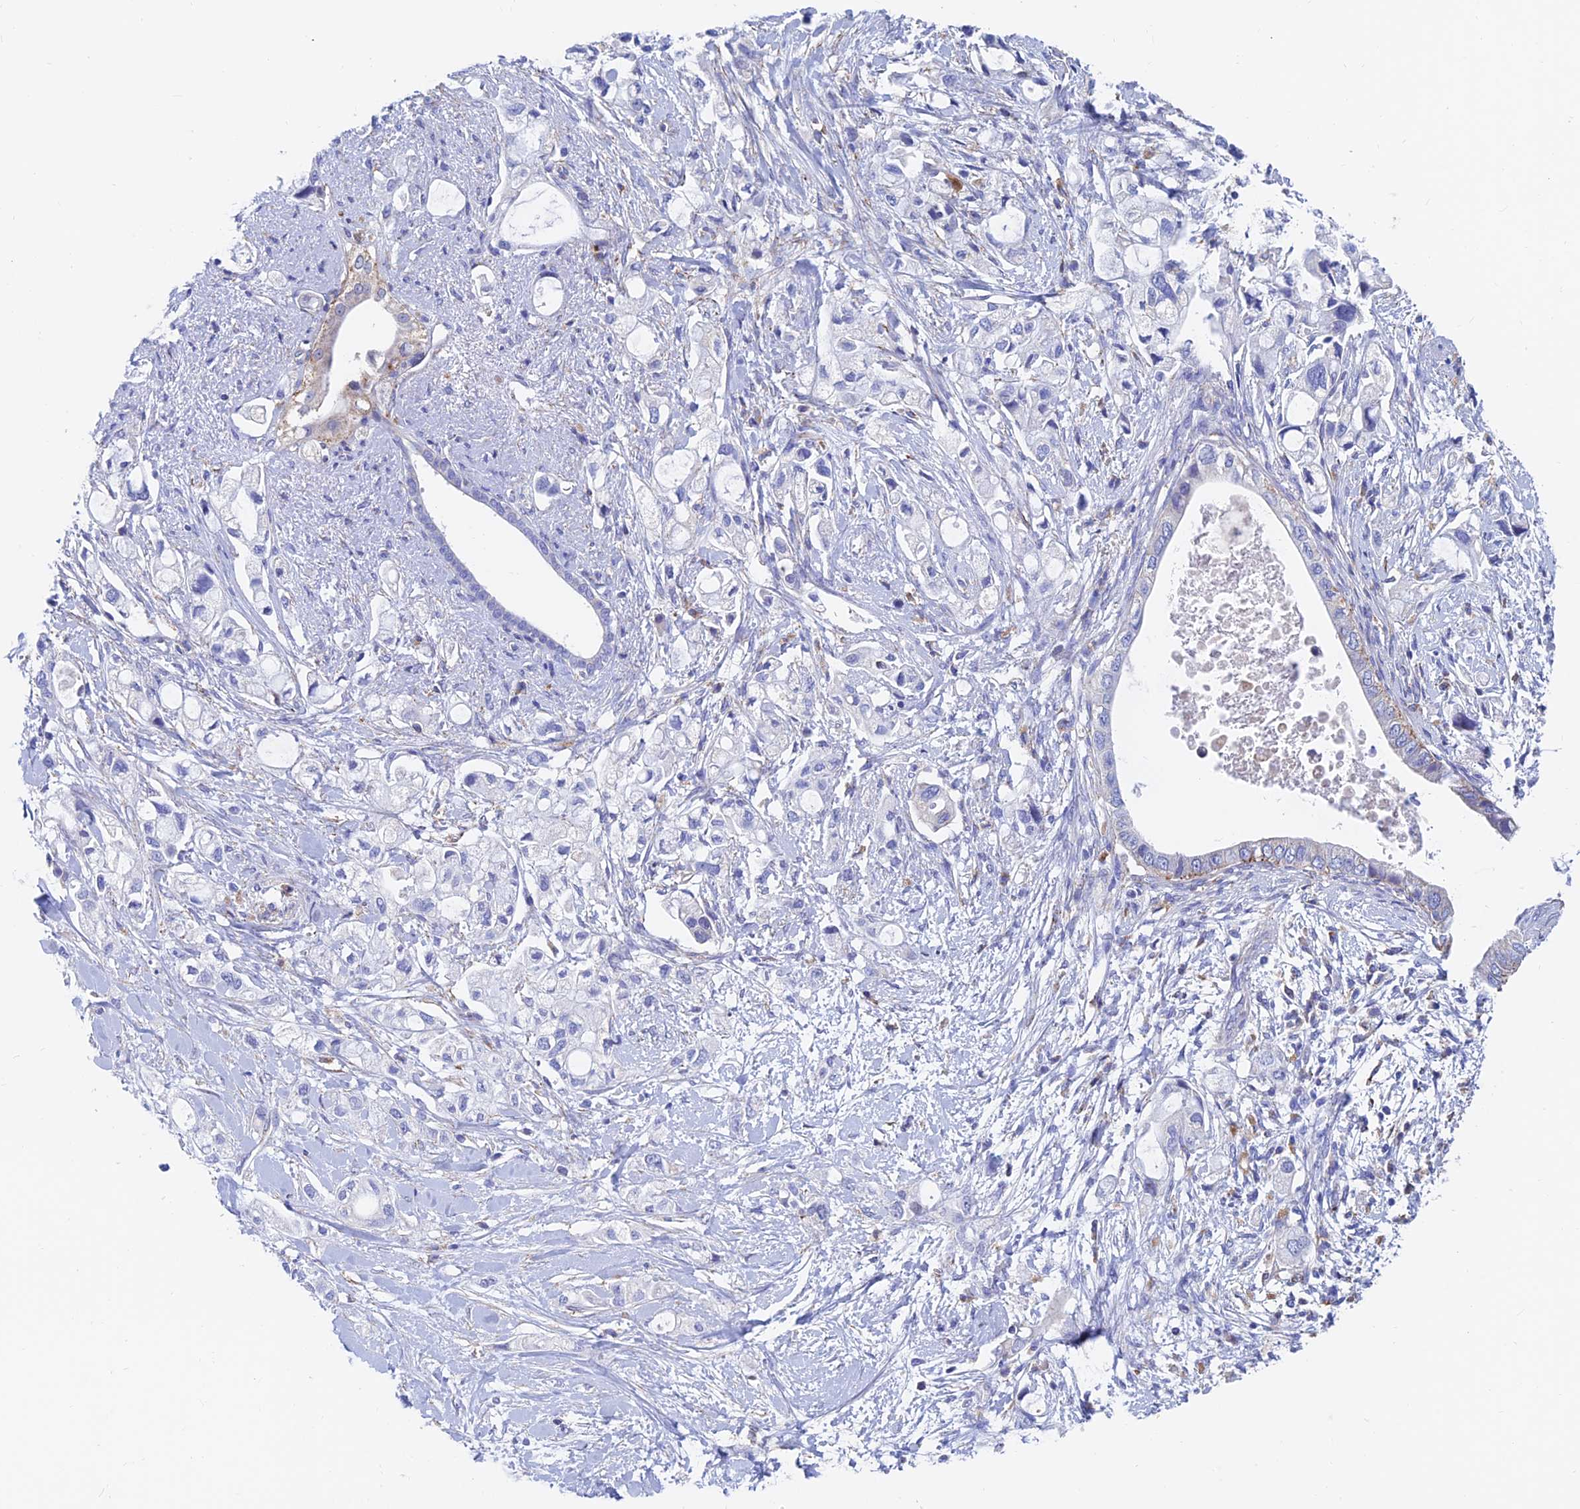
{"staining": {"intensity": "negative", "quantity": "none", "location": "none"}, "tissue": "pancreatic cancer", "cell_type": "Tumor cells", "image_type": "cancer", "snomed": [{"axis": "morphology", "description": "Adenocarcinoma, NOS"}, {"axis": "topography", "description": "Pancreas"}], "caption": "Pancreatic adenocarcinoma was stained to show a protein in brown. There is no significant expression in tumor cells. Brightfield microscopy of immunohistochemistry (IHC) stained with DAB (brown) and hematoxylin (blue), captured at high magnification.", "gene": "SPNS1", "patient": {"sex": "female", "age": 56}}